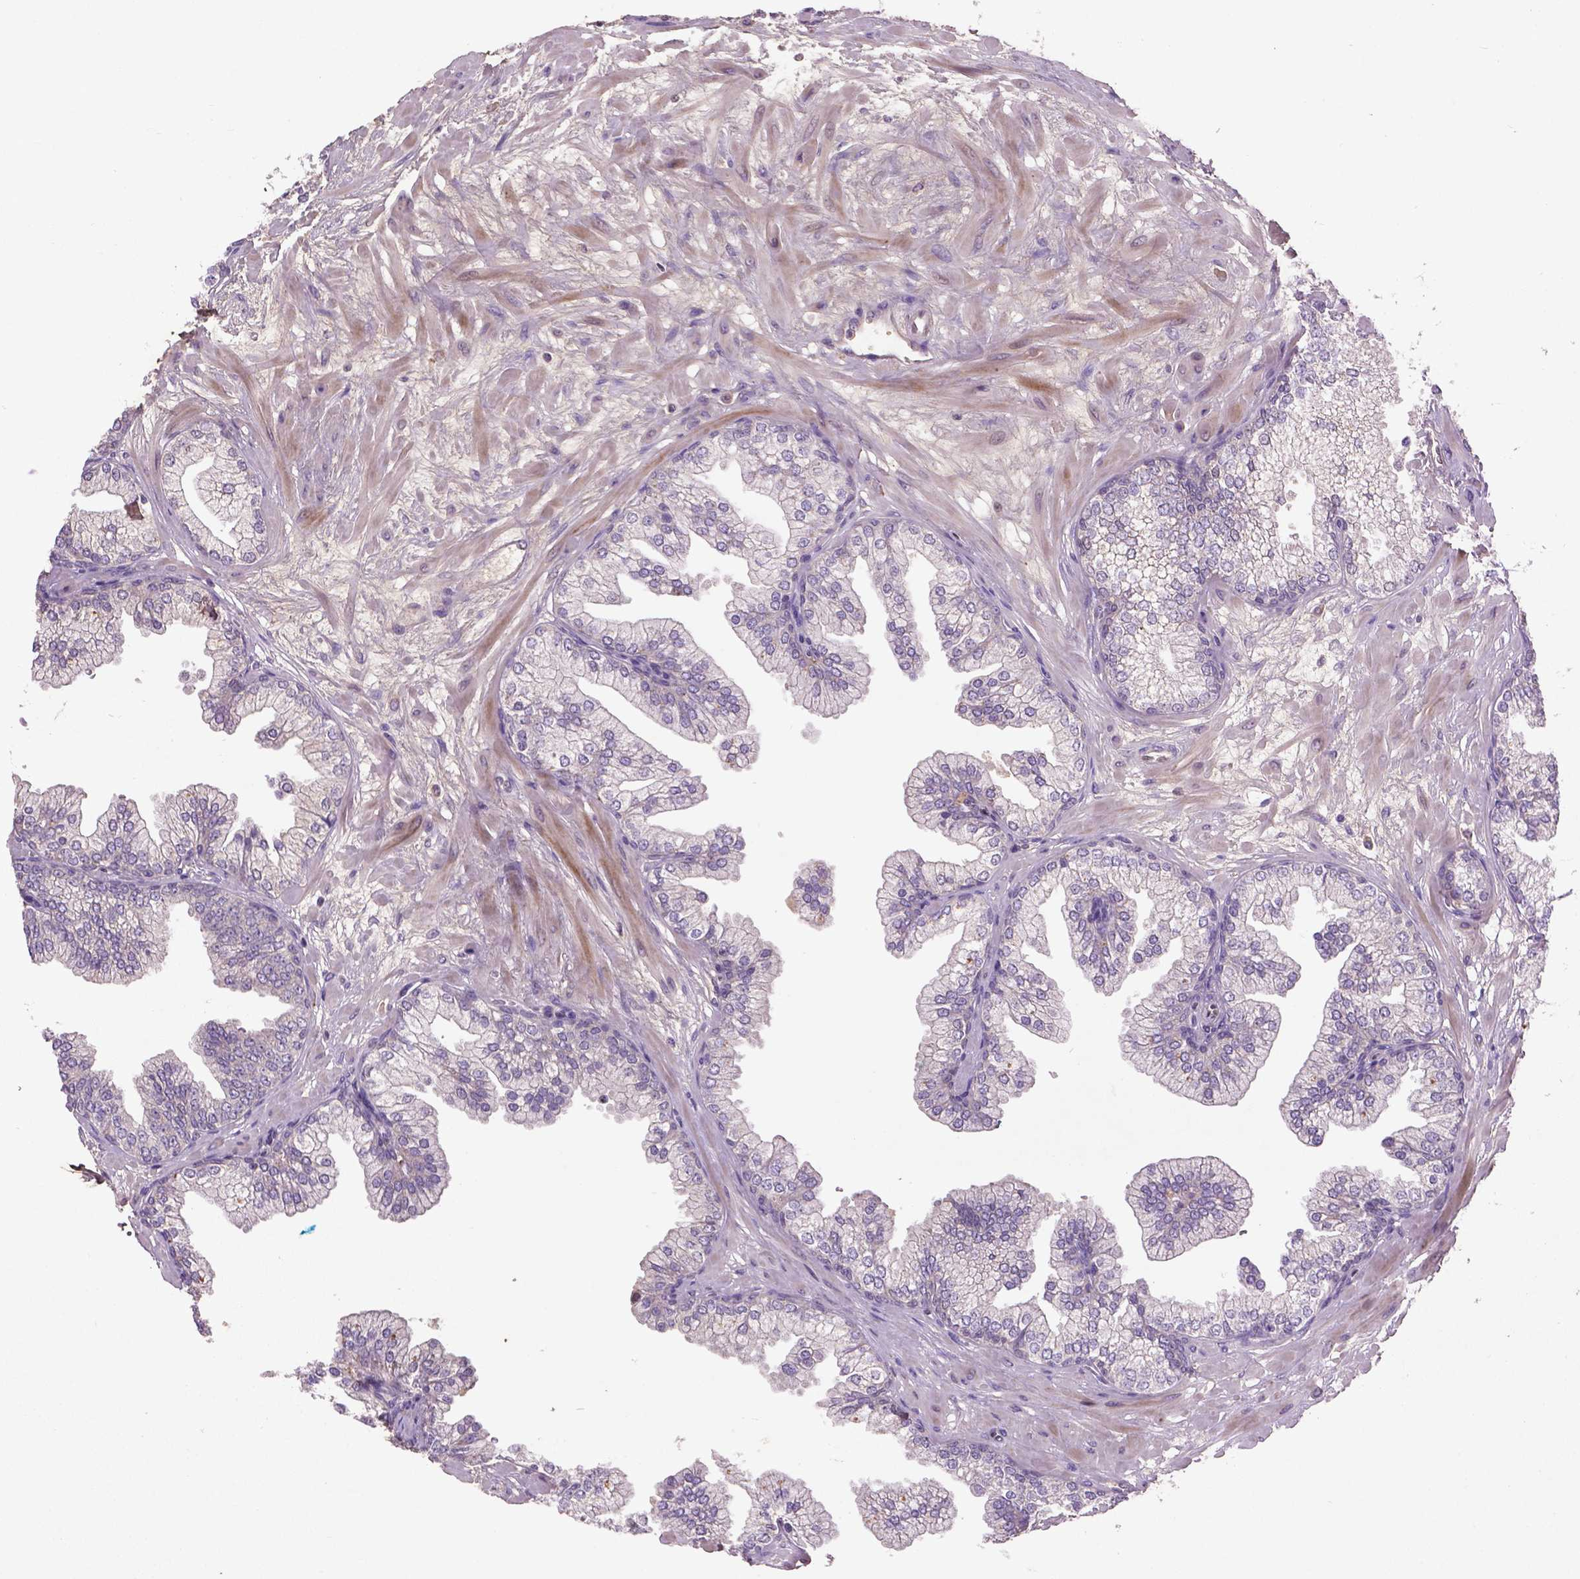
{"staining": {"intensity": "moderate", "quantity": "<25%", "location": "nuclear"}, "tissue": "prostate", "cell_type": "Glandular cells", "image_type": "normal", "snomed": [{"axis": "morphology", "description": "Normal tissue, NOS"}, {"axis": "topography", "description": "Prostate"}, {"axis": "topography", "description": "Peripheral nerve tissue"}], "caption": "Normal prostate demonstrates moderate nuclear expression in about <25% of glandular cells, visualized by immunohistochemistry.", "gene": "SOX17", "patient": {"sex": "male", "age": 61}}